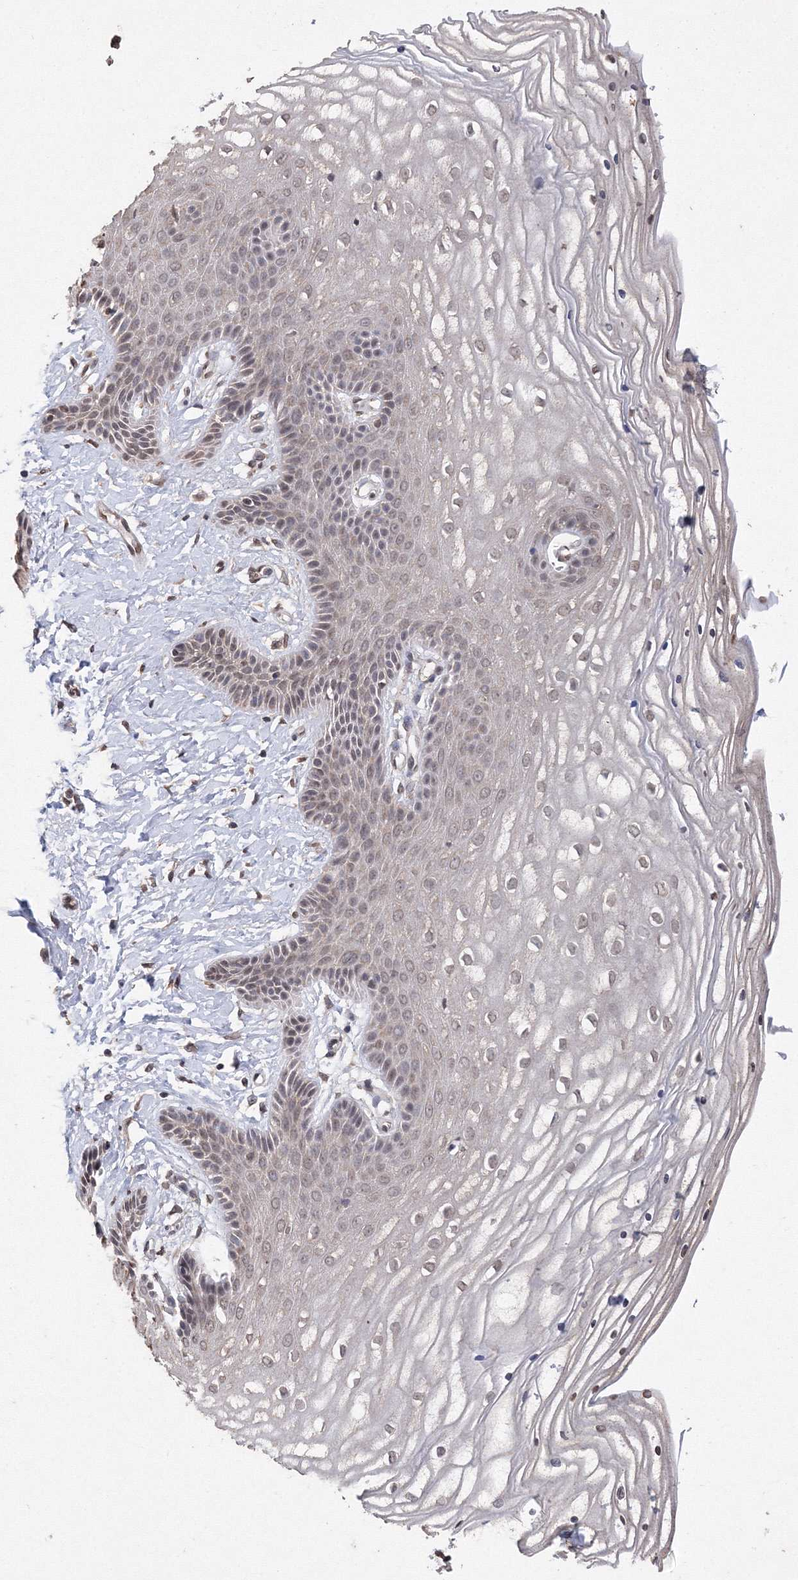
{"staining": {"intensity": "weak", "quantity": ">75%", "location": "nuclear"}, "tissue": "vagina", "cell_type": "Squamous epithelial cells", "image_type": "normal", "snomed": [{"axis": "morphology", "description": "Normal tissue, NOS"}, {"axis": "topography", "description": "Vagina"}, {"axis": "topography", "description": "Cervix"}], "caption": "The image shows staining of benign vagina, revealing weak nuclear protein positivity (brown color) within squamous epithelial cells.", "gene": "GPN1", "patient": {"sex": "female", "age": 40}}